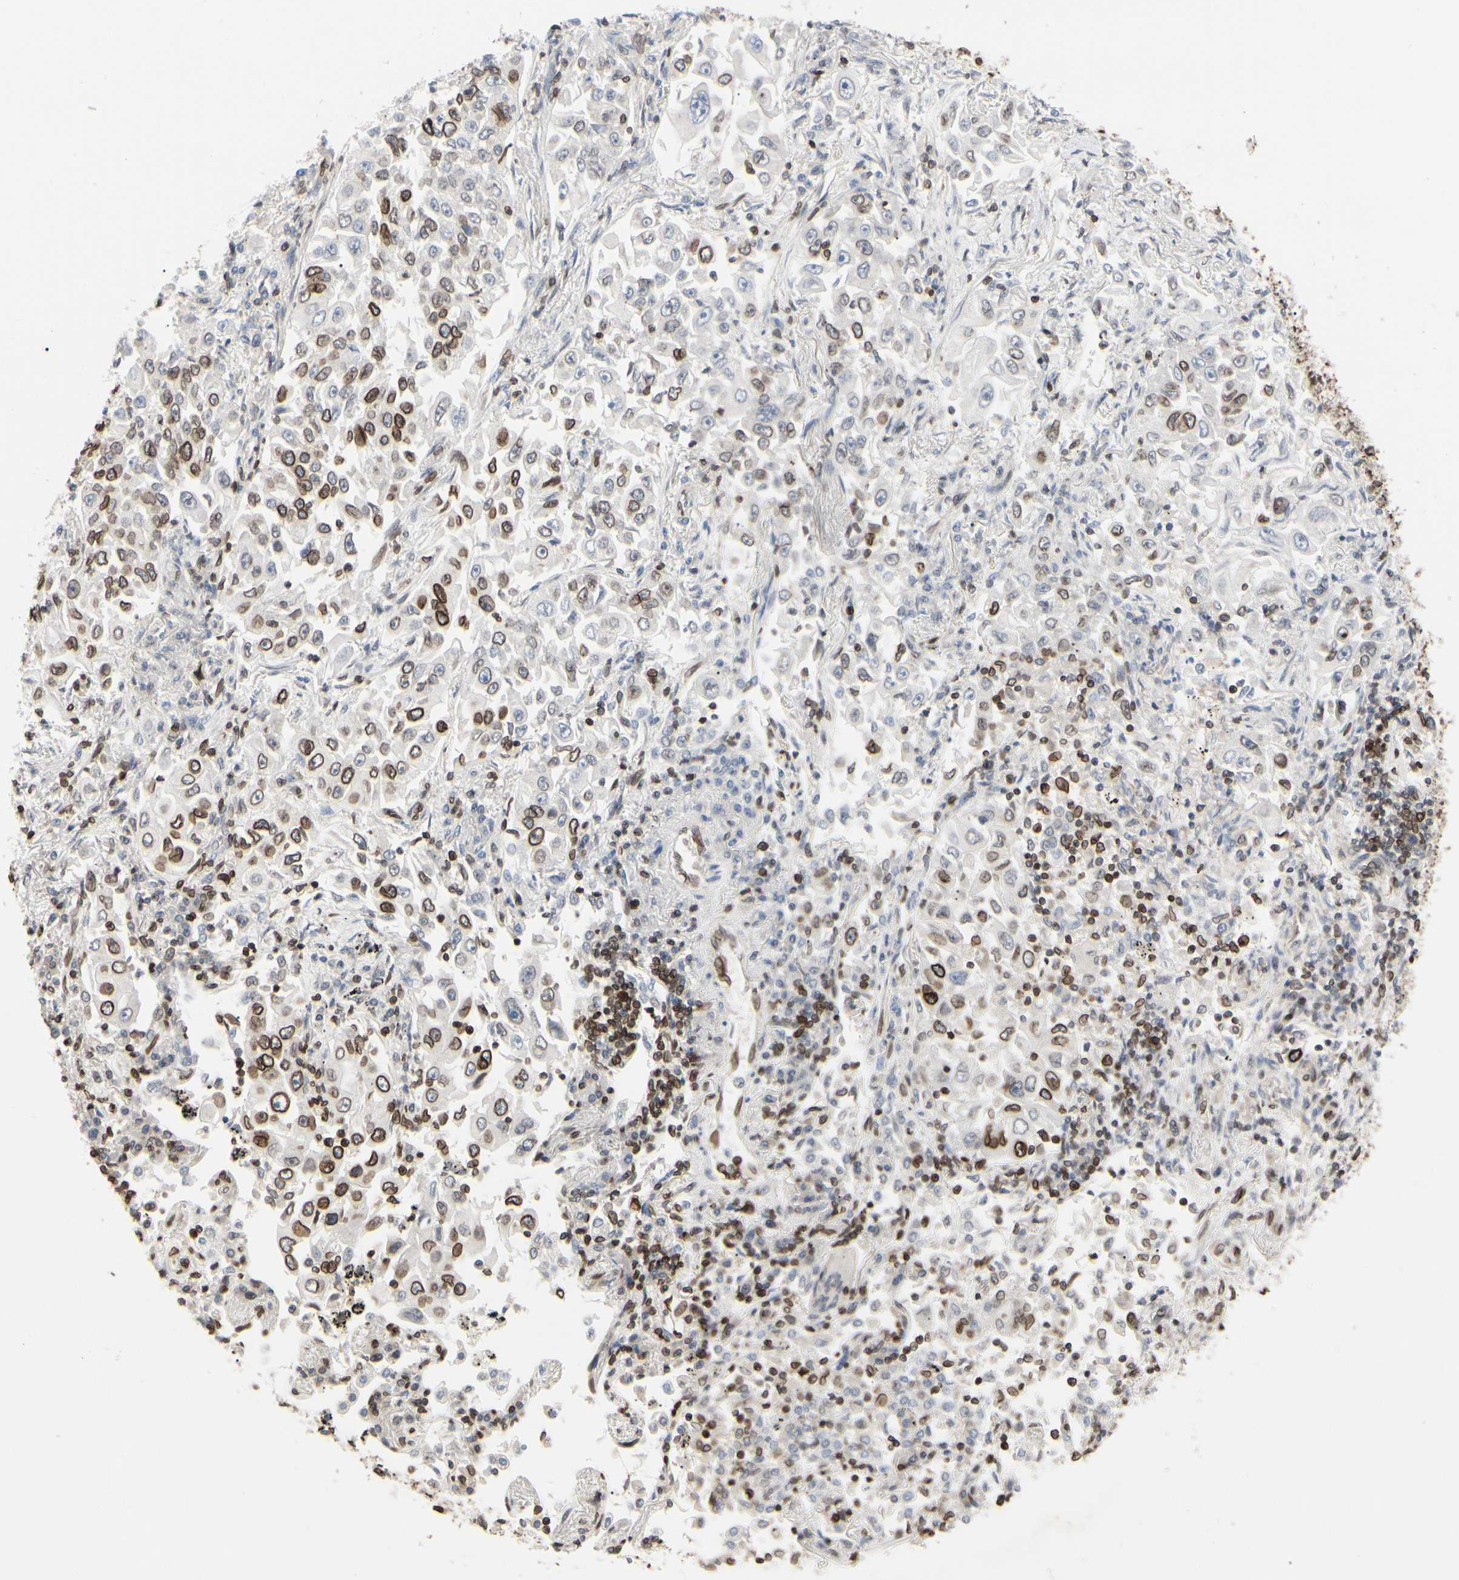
{"staining": {"intensity": "strong", "quantity": "25%-75%", "location": "cytoplasmic/membranous,nuclear"}, "tissue": "lung cancer", "cell_type": "Tumor cells", "image_type": "cancer", "snomed": [{"axis": "morphology", "description": "Adenocarcinoma, NOS"}, {"axis": "topography", "description": "Lung"}], "caption": "A brown stain highlights strong cytoplasmic/membranous and nuclear expression of a protein in adenocarcinoma (lung) tumor cells. (Brightfield microscopy of DAB IHC at high magnification).", "gene": "TMPO", "patient": {"sex": "male", "age": 84}}